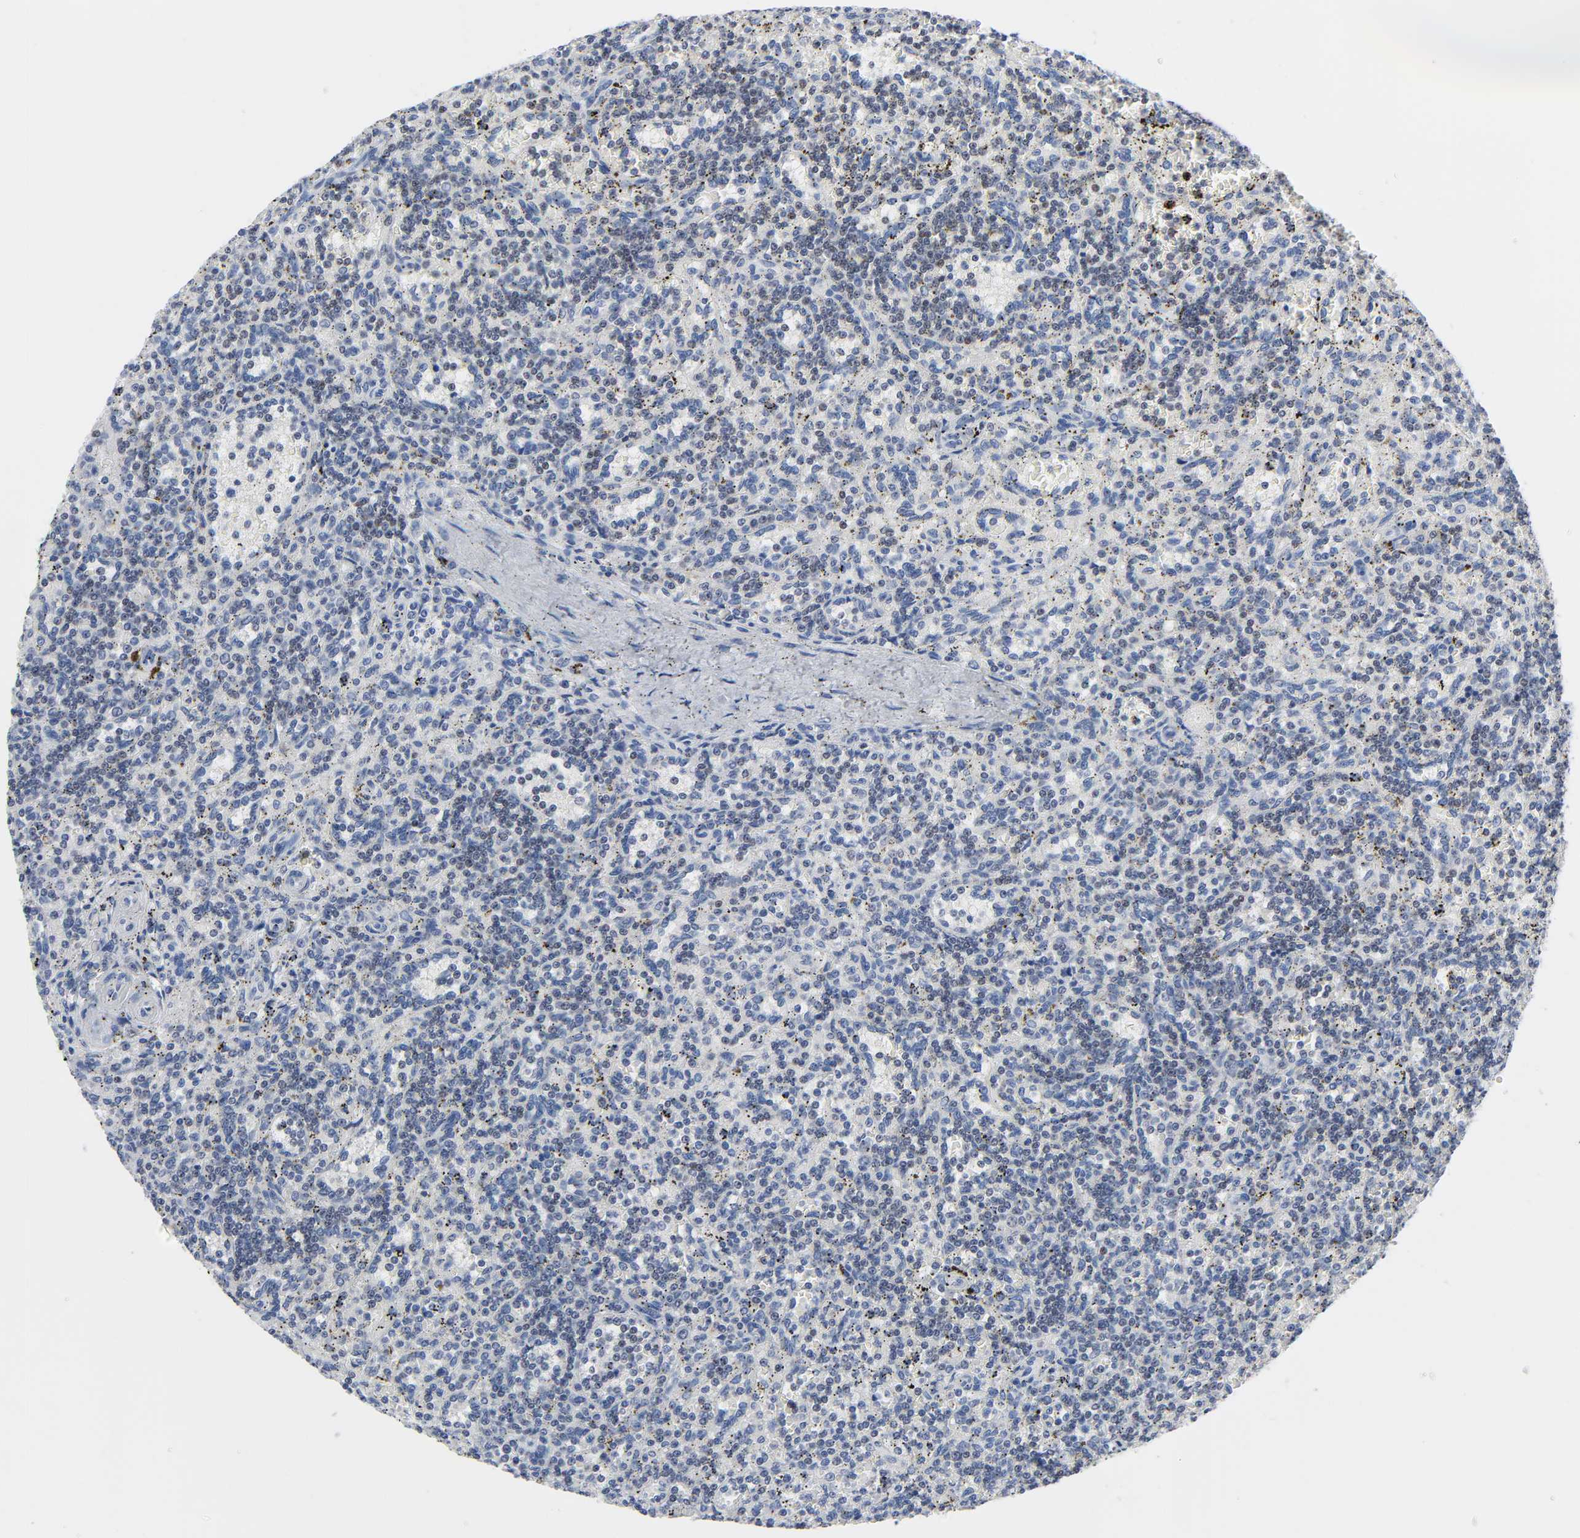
{"staining": {"intensity": "moderate", "quantity": "25%-75%", "location": "nuclear"}, "tissue": "lymphoma", "cell_type": "Tumor cells", "image_type": "cancer", "snomed": [{"axis": "morphology", "description": "Malignant lymphoma, non-Hodgkin's type, Low grade"}, {"axis": "topography", "description": "Spleen"}], "caption": "Immunohistochemistry photomicrograph of neoplastic tissue: human lymphoma stained using immunohistochemistry displays medium levels of moderate protein expression localized specifically in the nuclear of tumor cells, appearing as a nuclear brown color.", "gene": "WEE1", "patient": {"sex": "male", "age": 73}}